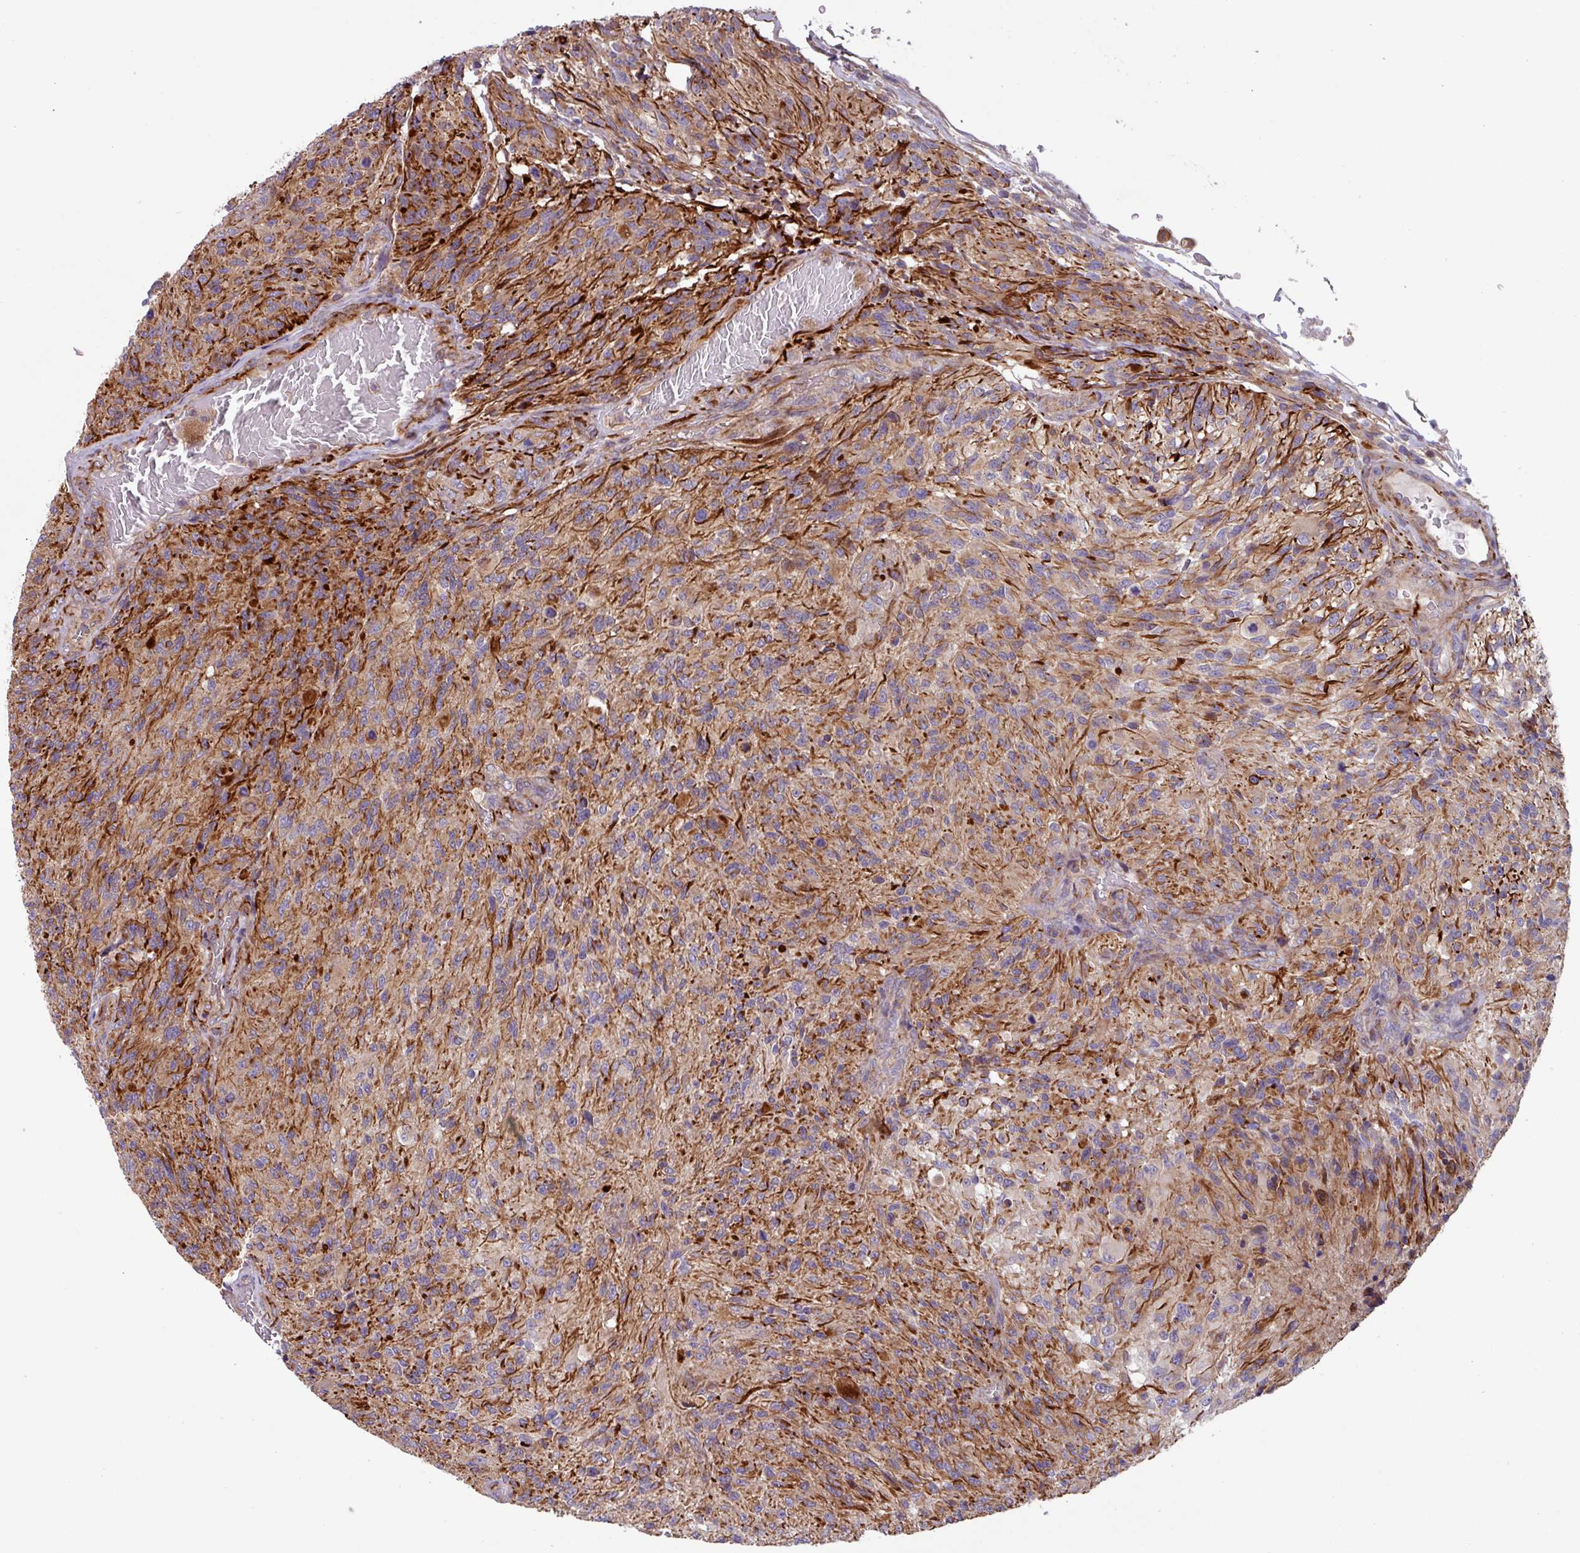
{"staining": {"intensity": "moderate", "quantity": ">75%", "location": "cytoplasmic/membranous"}, "tissue": "glioma", "cell_type": "Tumor cells", "image_type": "cancer", "snomed": [{"axis": "morphology", "description": "Normal tissue, NOS"}, {"axis": "morphology", "description": "Glioma, malignant, High grade"}, {"axis": "topography", "description": "Cerebral cortex"}], "caption": "IHC (DAB) staining of human glioma displays moderate cytoplasmic/membranous protein positivity in approximately >75% of tumor cells.", "gene": "PLEKHD1", "patient": {"sex": "male", "age": 56}}